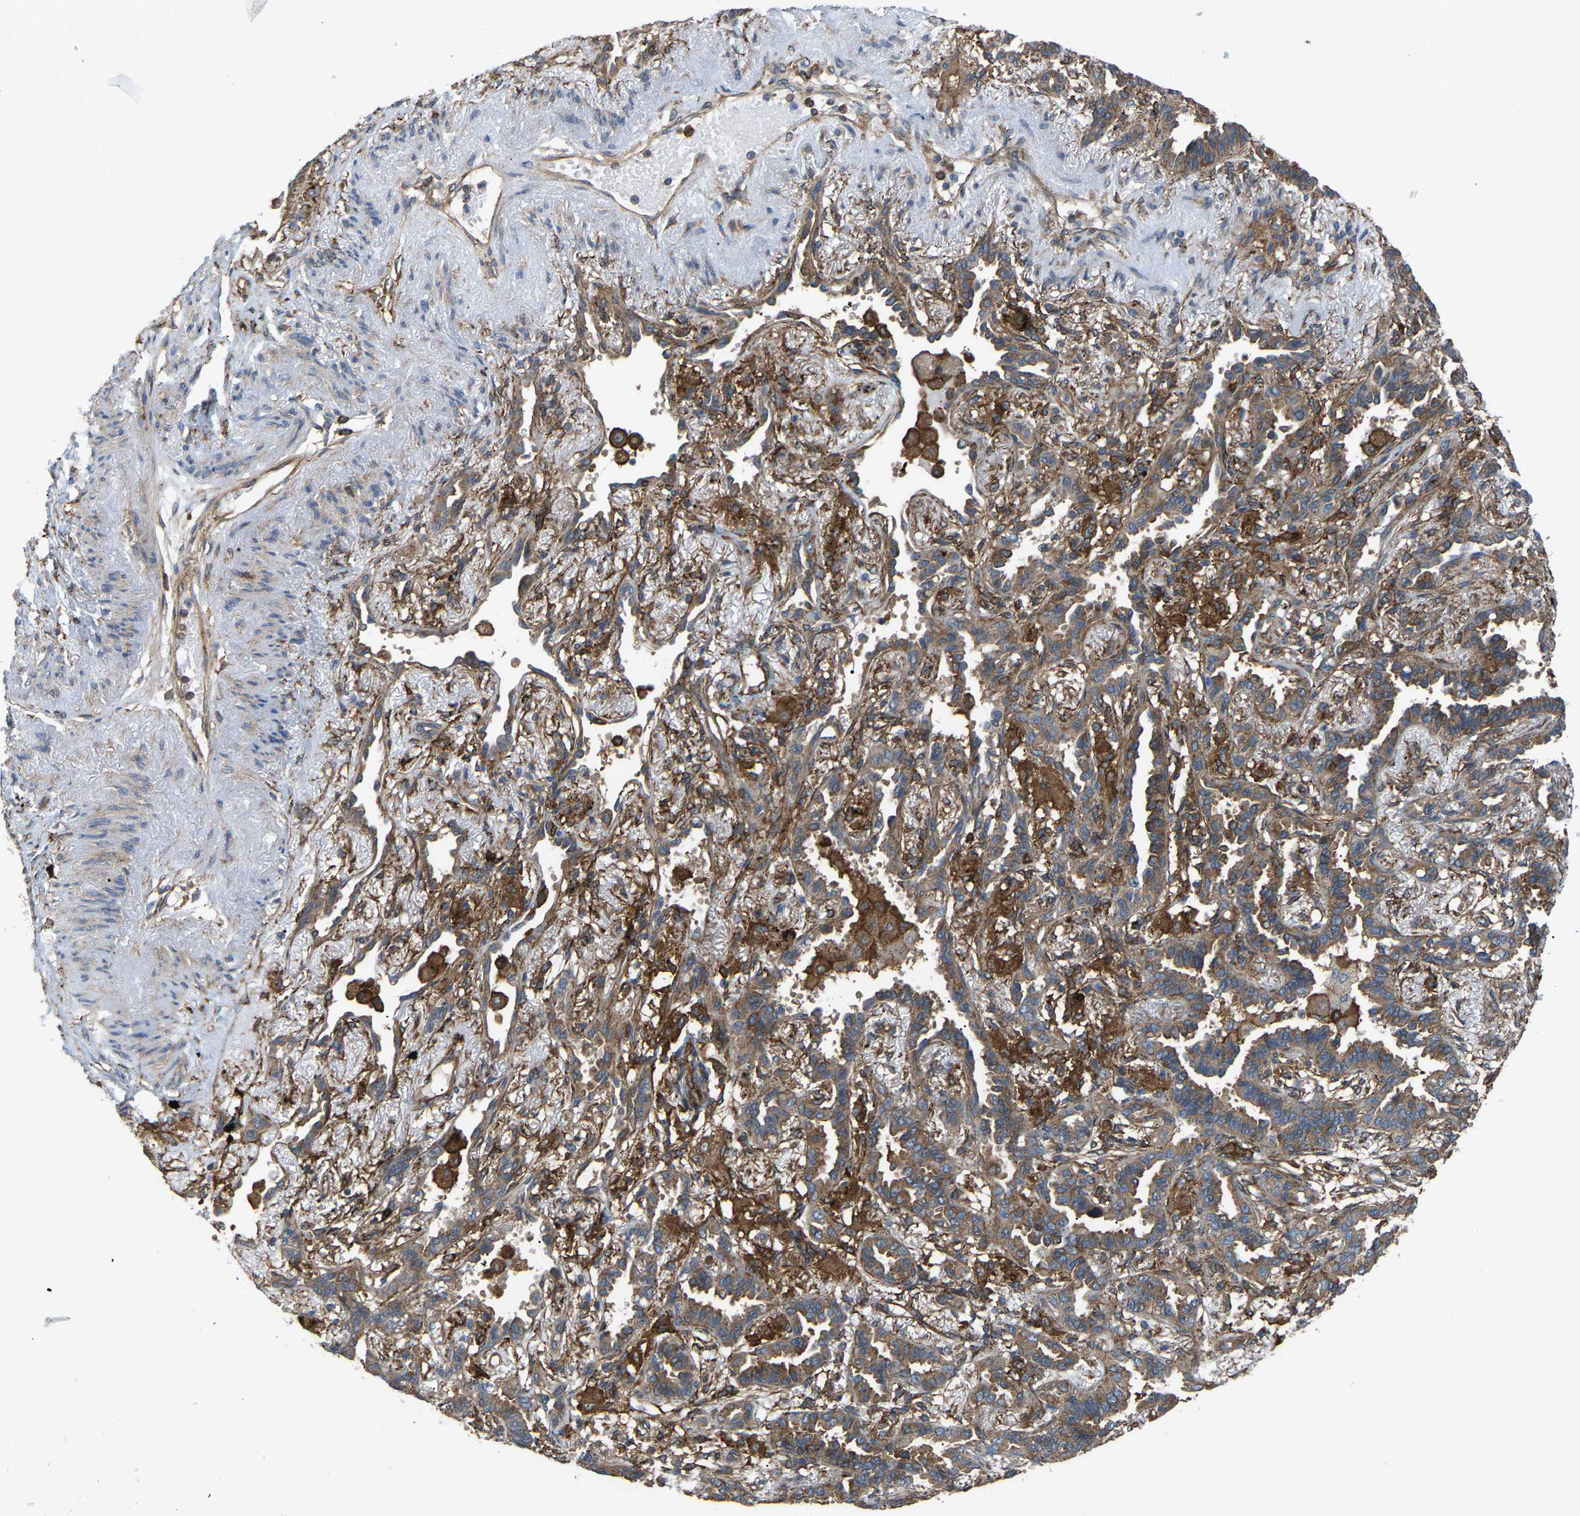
{"staining": {"intensity": "moderate", "quantity": ">75%", "location": "cytoplasmic/membranous"}, "tissue": "lung cancer", "cell_type": "Tumor cells", "image_type": "cancer", "snomed": [{"axis": "morphology", "description": "Adenocarcinoma, NOS"}, {"axis": "topography", "description": "Lung"}], "caption": "An image of human lung cancer (adenocarcinoma) stained for a protein reveals moderate cytoplasmic/membranous brown staining in tumor cells.", "gene": "PICALM", "patient": {"sex": "male", "age": 59}}